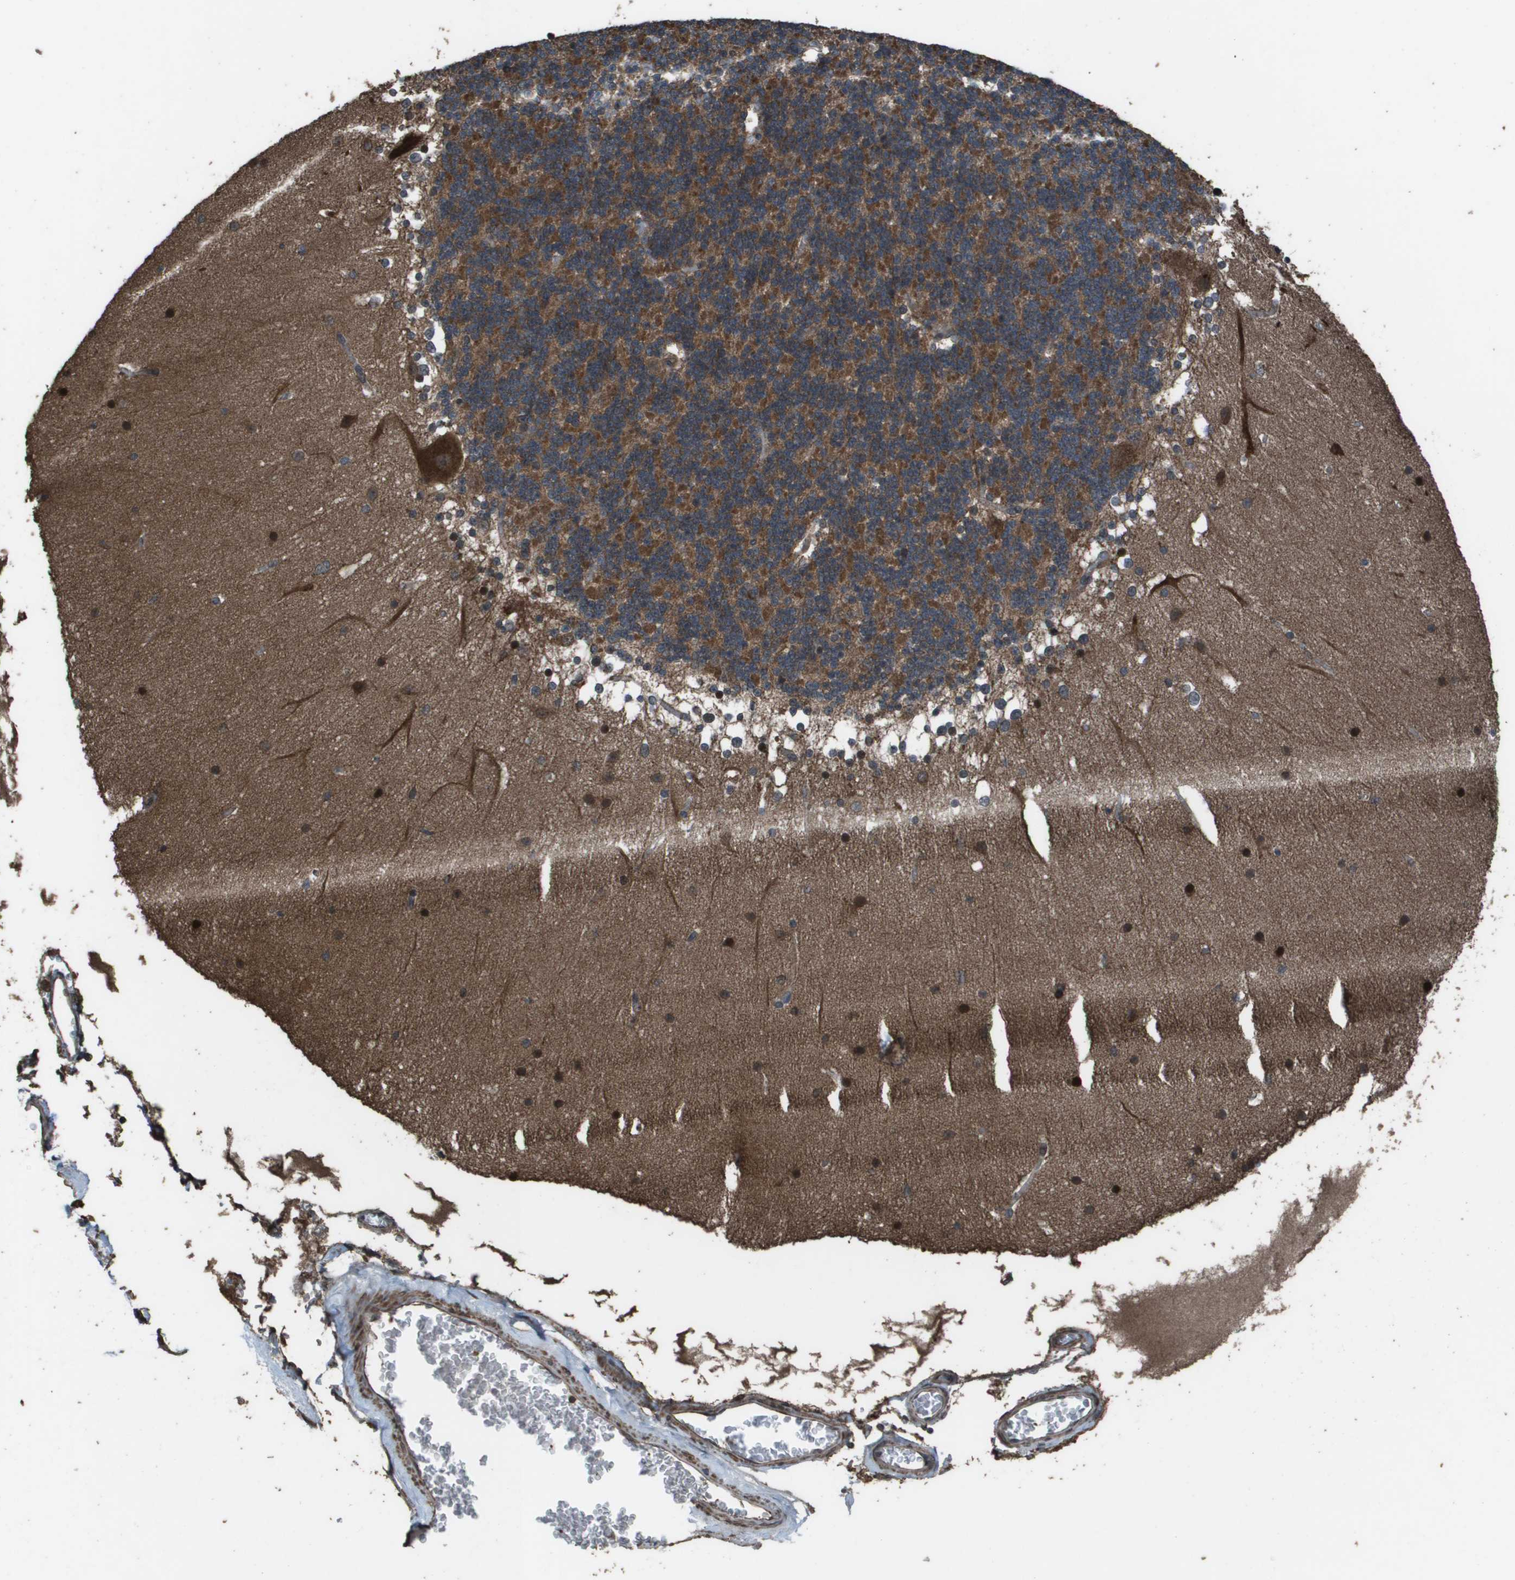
{"staining": {"intensity": "moderate", "quantity": ">75%", "location": "cytoplasmic/membranous"}, "tissue": "cerebellum", "cell_type": "Cells in granular layer", "image_type": "normal", "snomed": [{"axis": "morphology", "description": "Normal tissue, NOS"}, {"axis": "topography", "description": "Cerebellum"}], "caption": "Protein expression analysis of unremarkable cerebellum displays moderate cytoplasmic/membranous expression in approximately >75% of cells in granular layer.", "gene": "FIG4", "patient": {"sex": "female", "age": 19}}